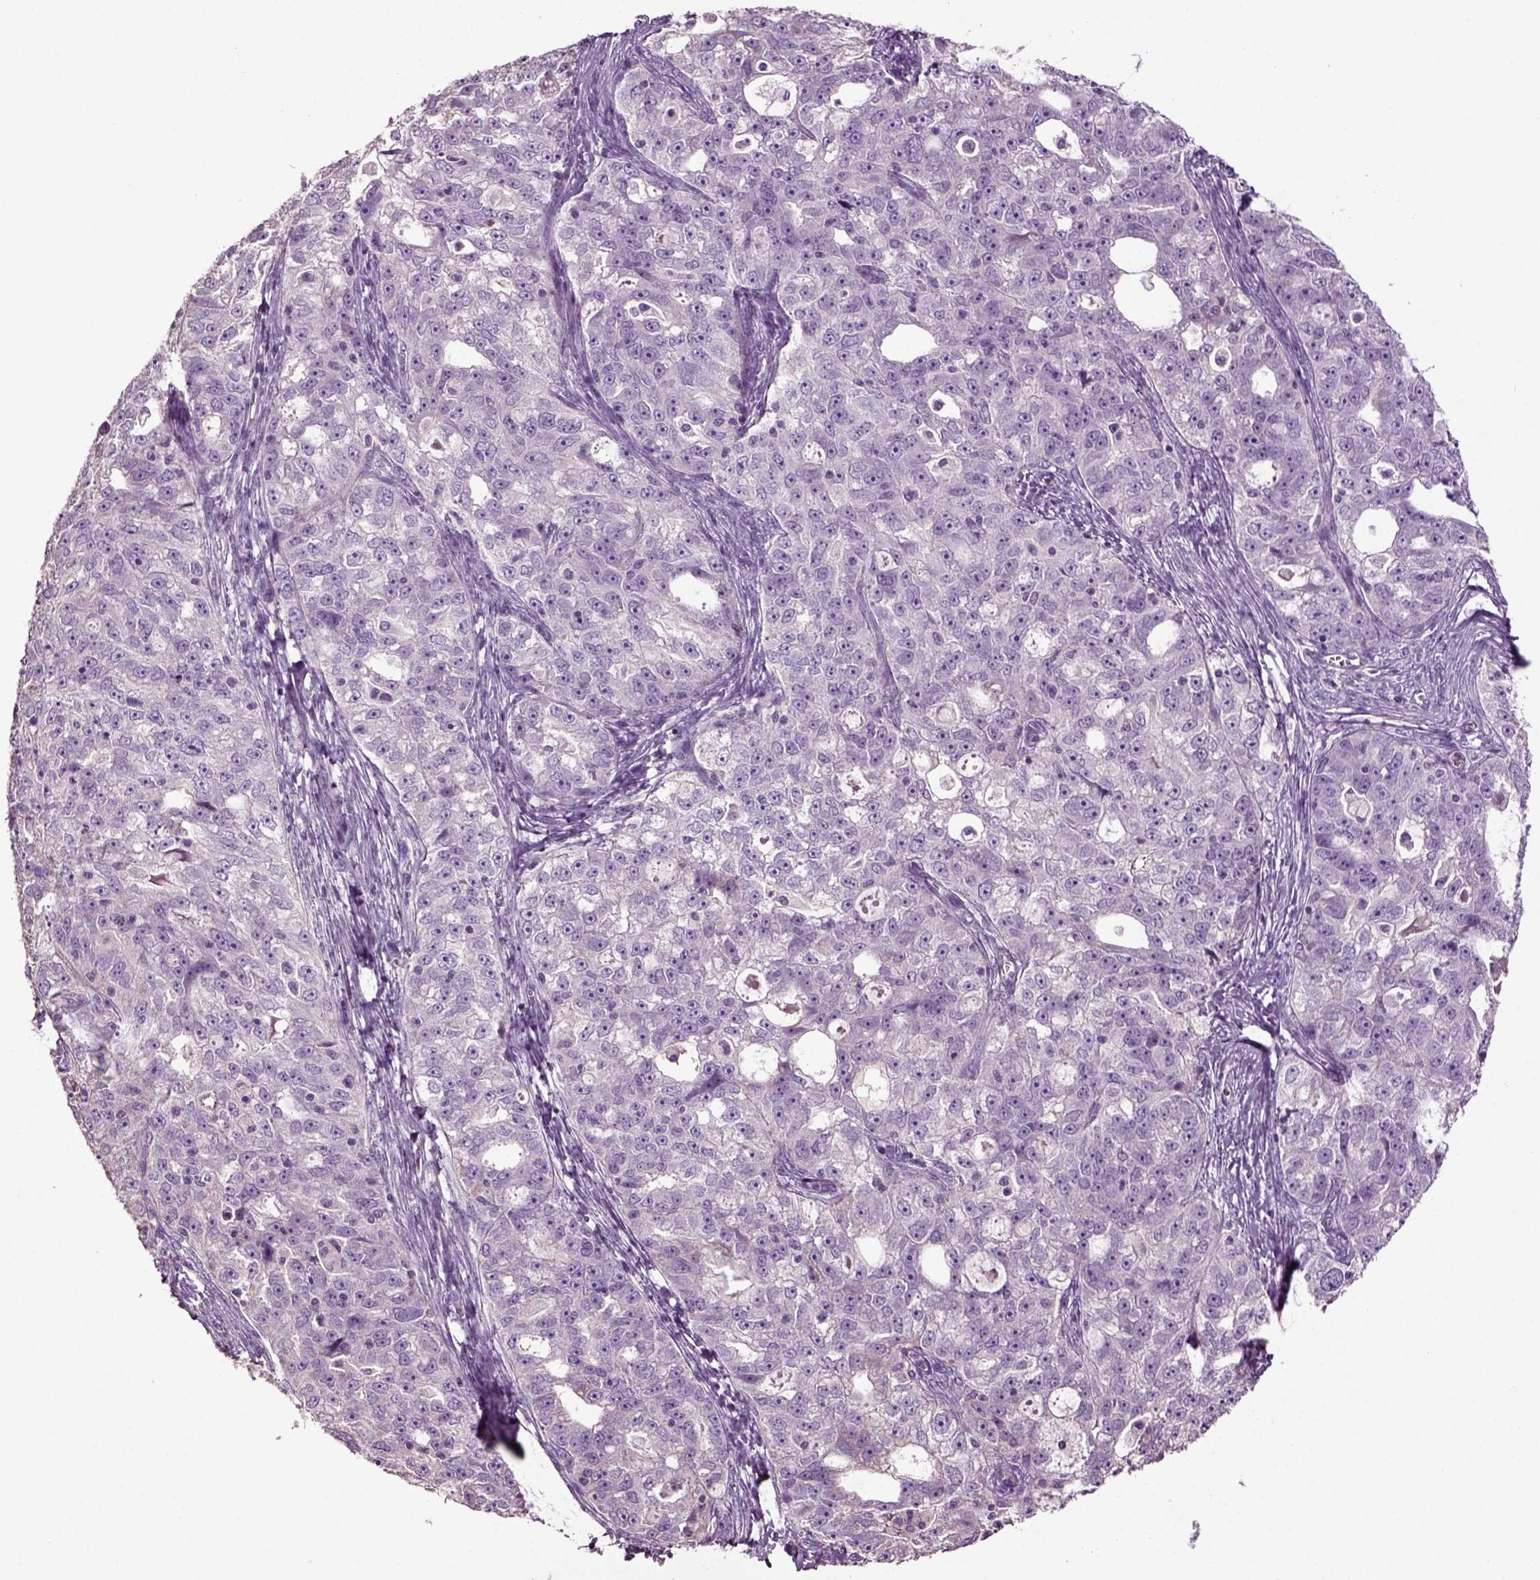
{"staining": {"intensity": "negative", "quantity": "none", "location": "none"}, "tissue": "ovarian cancer", "cell_type": "Tumor cells", "image_type": "cancer", "snomed": [{"axis": "morphology", "description": "Cystadenocarcinoma, serous, NOS"}, {"axis": "topography", "description": "Ovary"}], "caption": "IHC of ovarian serous cystadenocarcinoma demonstrates no staining in tumor cells.", "gene": "DEFB118", "patient": {"sex": "female", "age": 51}}